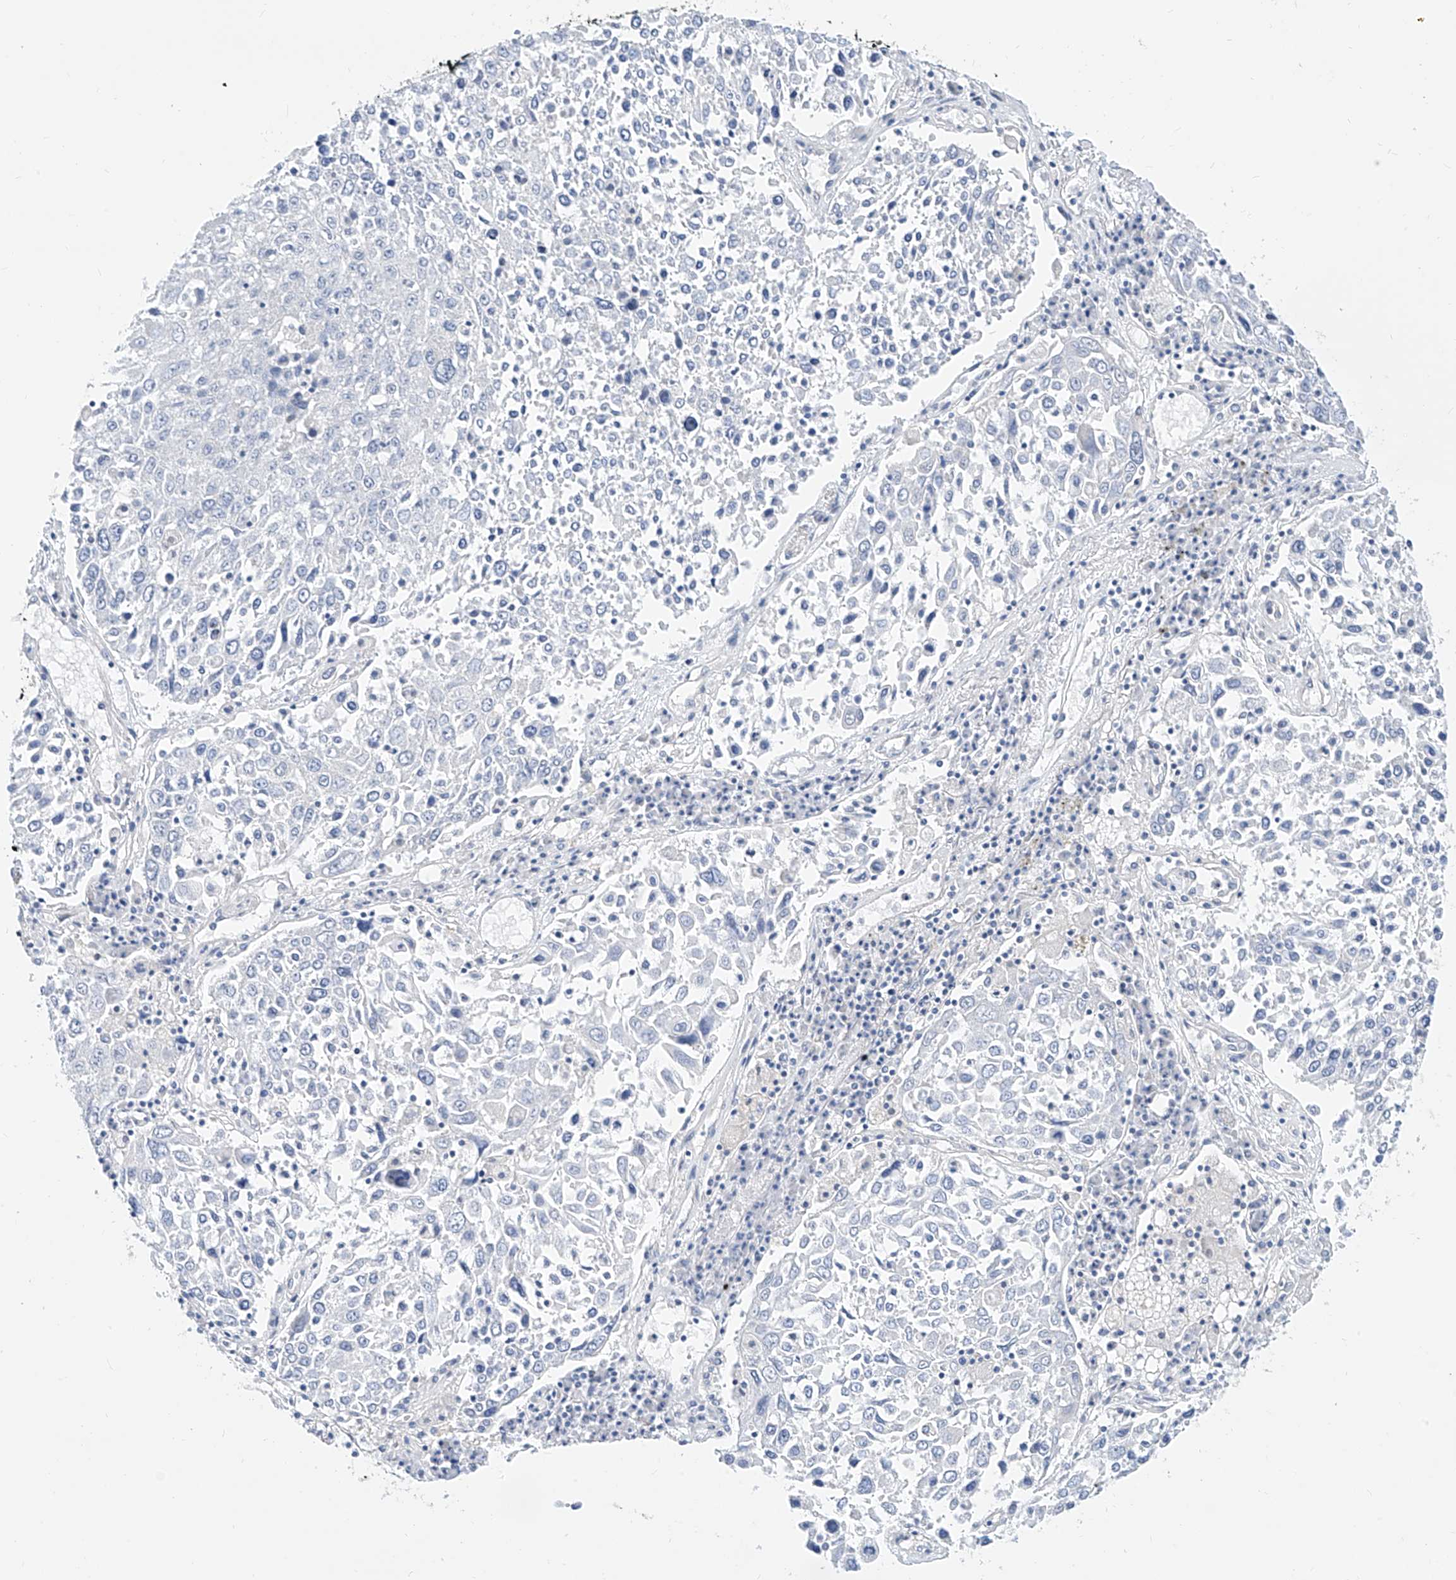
{"staining": {"intensity": "negative", "quantity": "none", "location": "none"}, "tissue": "lung cancer", "cell_type": "Tumor cells", "image_type": "cancer", "snomed": [{"axis": "morphology", "description": "Squamous cell carcinoma, NOS"}, {"axis": "topography", "description": "Lung"}], "caption": "High power microscopy photomicrograph of an IHC photomicrograph of lung squamous cell carcinoma, revealing no significant positivity in tumor cells. (Immunohistochemistry (ihc), brightfield microscopy, high magnification).", "gene": "ZZEF1", "patient": {"sex": "male", "age": 65}}